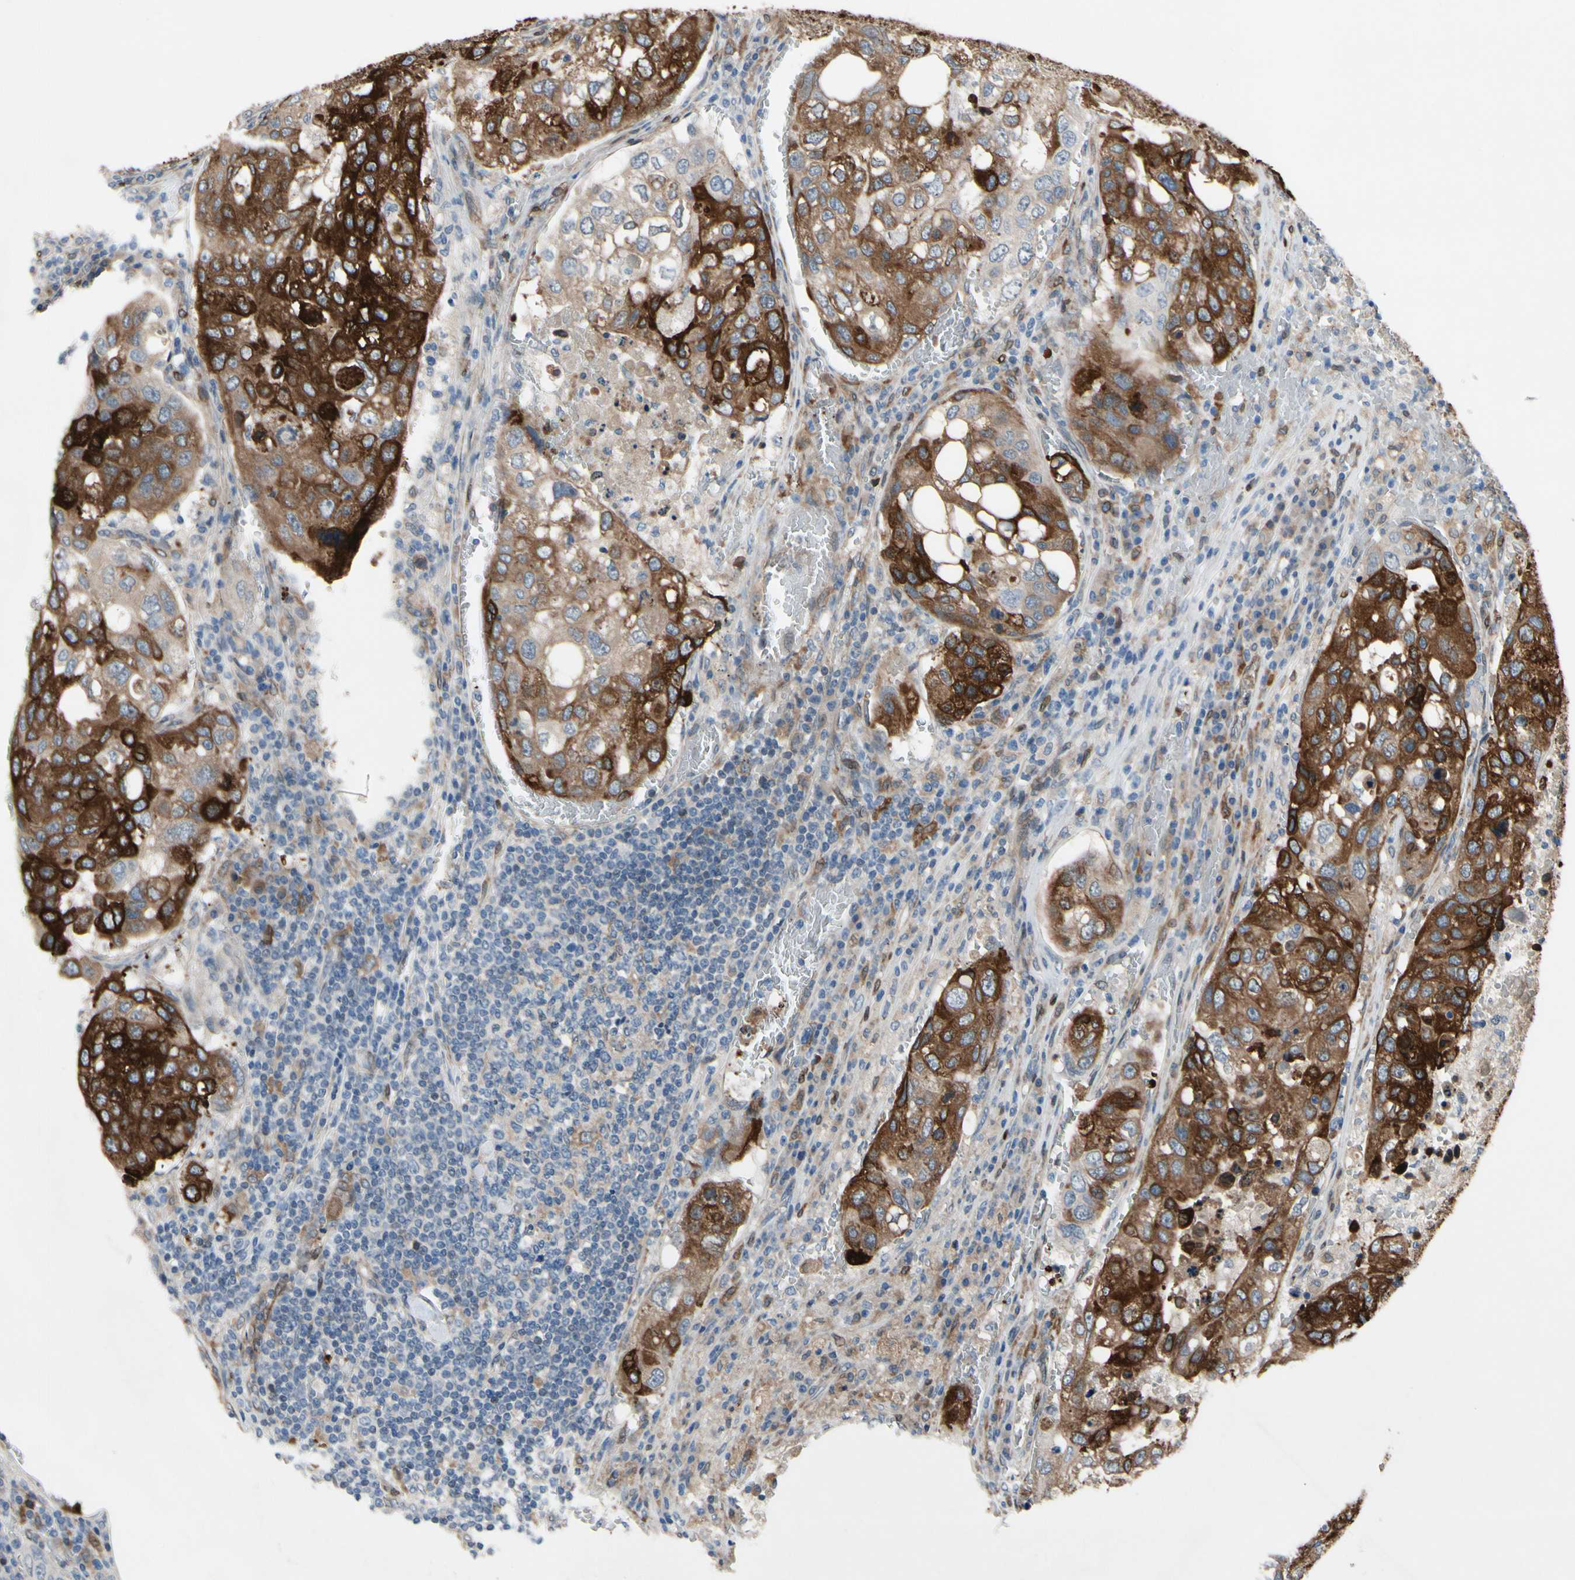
{"staining": {"intensity": "strong", "quantity": ">75%", "location": "cytoplasmic/membranous"}, "tissue": "urothelial cancer", "cell_type": "Tumor cells", "image_type": "cancer", "snomed": [{"axis": "morphology", "description": "Urothelial carcinoma, High grade"}, {"axis": "topography", "description": "Lymph node"}, {"axis": "topography", "description": "Urinary bladder"}], "caption": "Human high-grade urothelial carcinoma stained for a protein (brown) shows strong cytoplasmic/membranous positive positivity in about >75% of tumor cells.", "gene": "PRXL2A", "patient": {"sex": "male", "age": 51}}